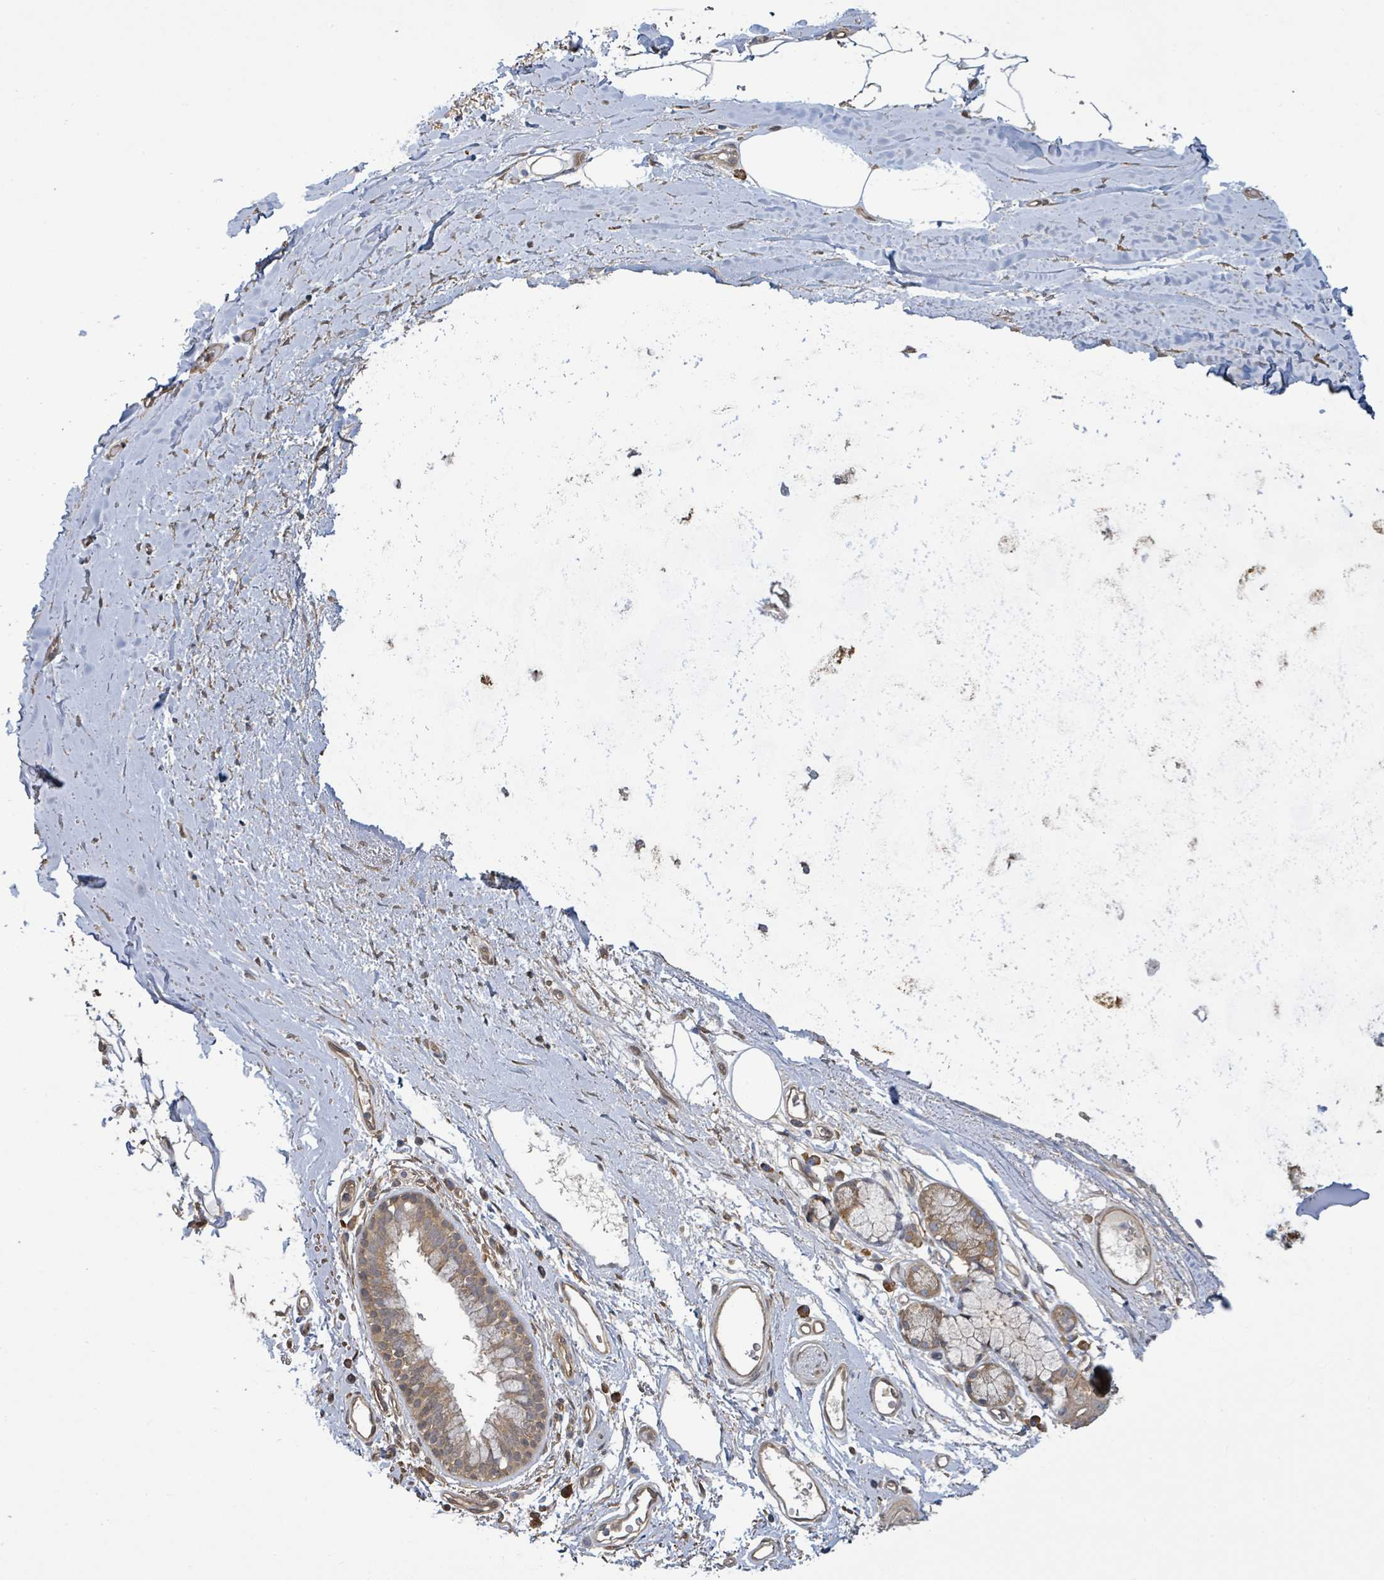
{"staining": {"intensity": "moderate", "quantity": "25%-75%", "location": "cytoplasmic/membranous"}, "tissue": "adipose tissue", "cell_type": "Adipocytes", "image_type": "normal", "snomed": [{"axis": "morphology", "description": "Normal tissue, NOS"}, {"axis": "topography", "description": "Cartilage tissue"}, {"axis": "topography", "description": "Bronchus"}], "caption": "An immunohistochemistry image of normal tissue is shown. Protein staining in brown highlights moderate cytoplasmic/membranous positivity in adipose tissue within adipocytes.", "gene": "ARPIN", "patient": {"sex": "female", "age": 72}}